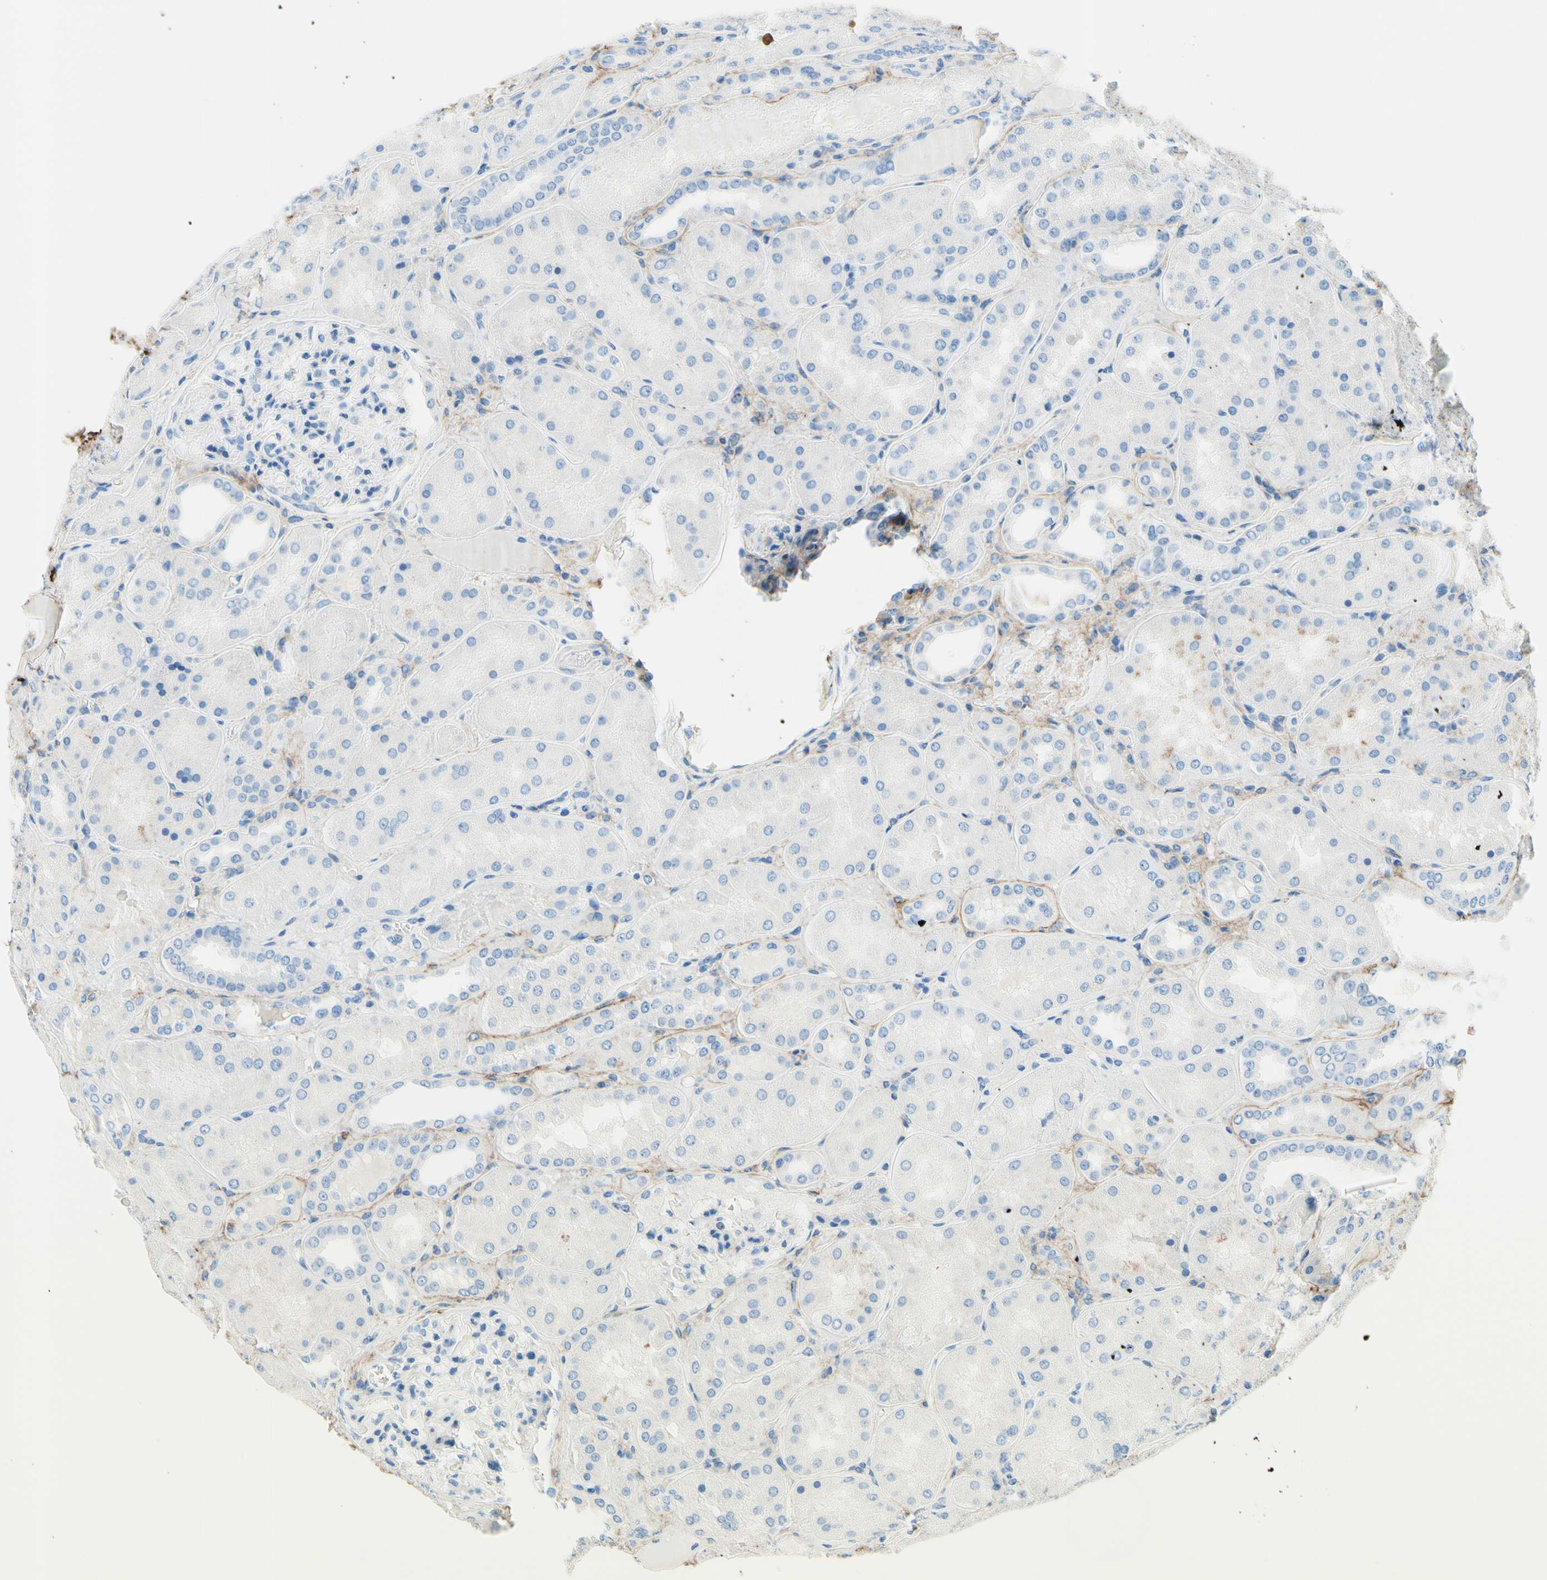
{"staining": {"intensity": "negative", "quantity": "none", "location": "none"}, "tissue": "kidney", "cell_type": "Cells in glomeruli", "image_type": "normal", "snomed": [{"axis": "morphology", "description": "Normal tissue, NOS"}, {"axis": "topography", "description": "Kidney"}], "caption": "IHC image of normal kidney: human kidney stained with DAB reveals no significant protein positivity in cells in glomeruli.", "gene": "MFAP5", "patient": {"sex": "female", "age": 56}}